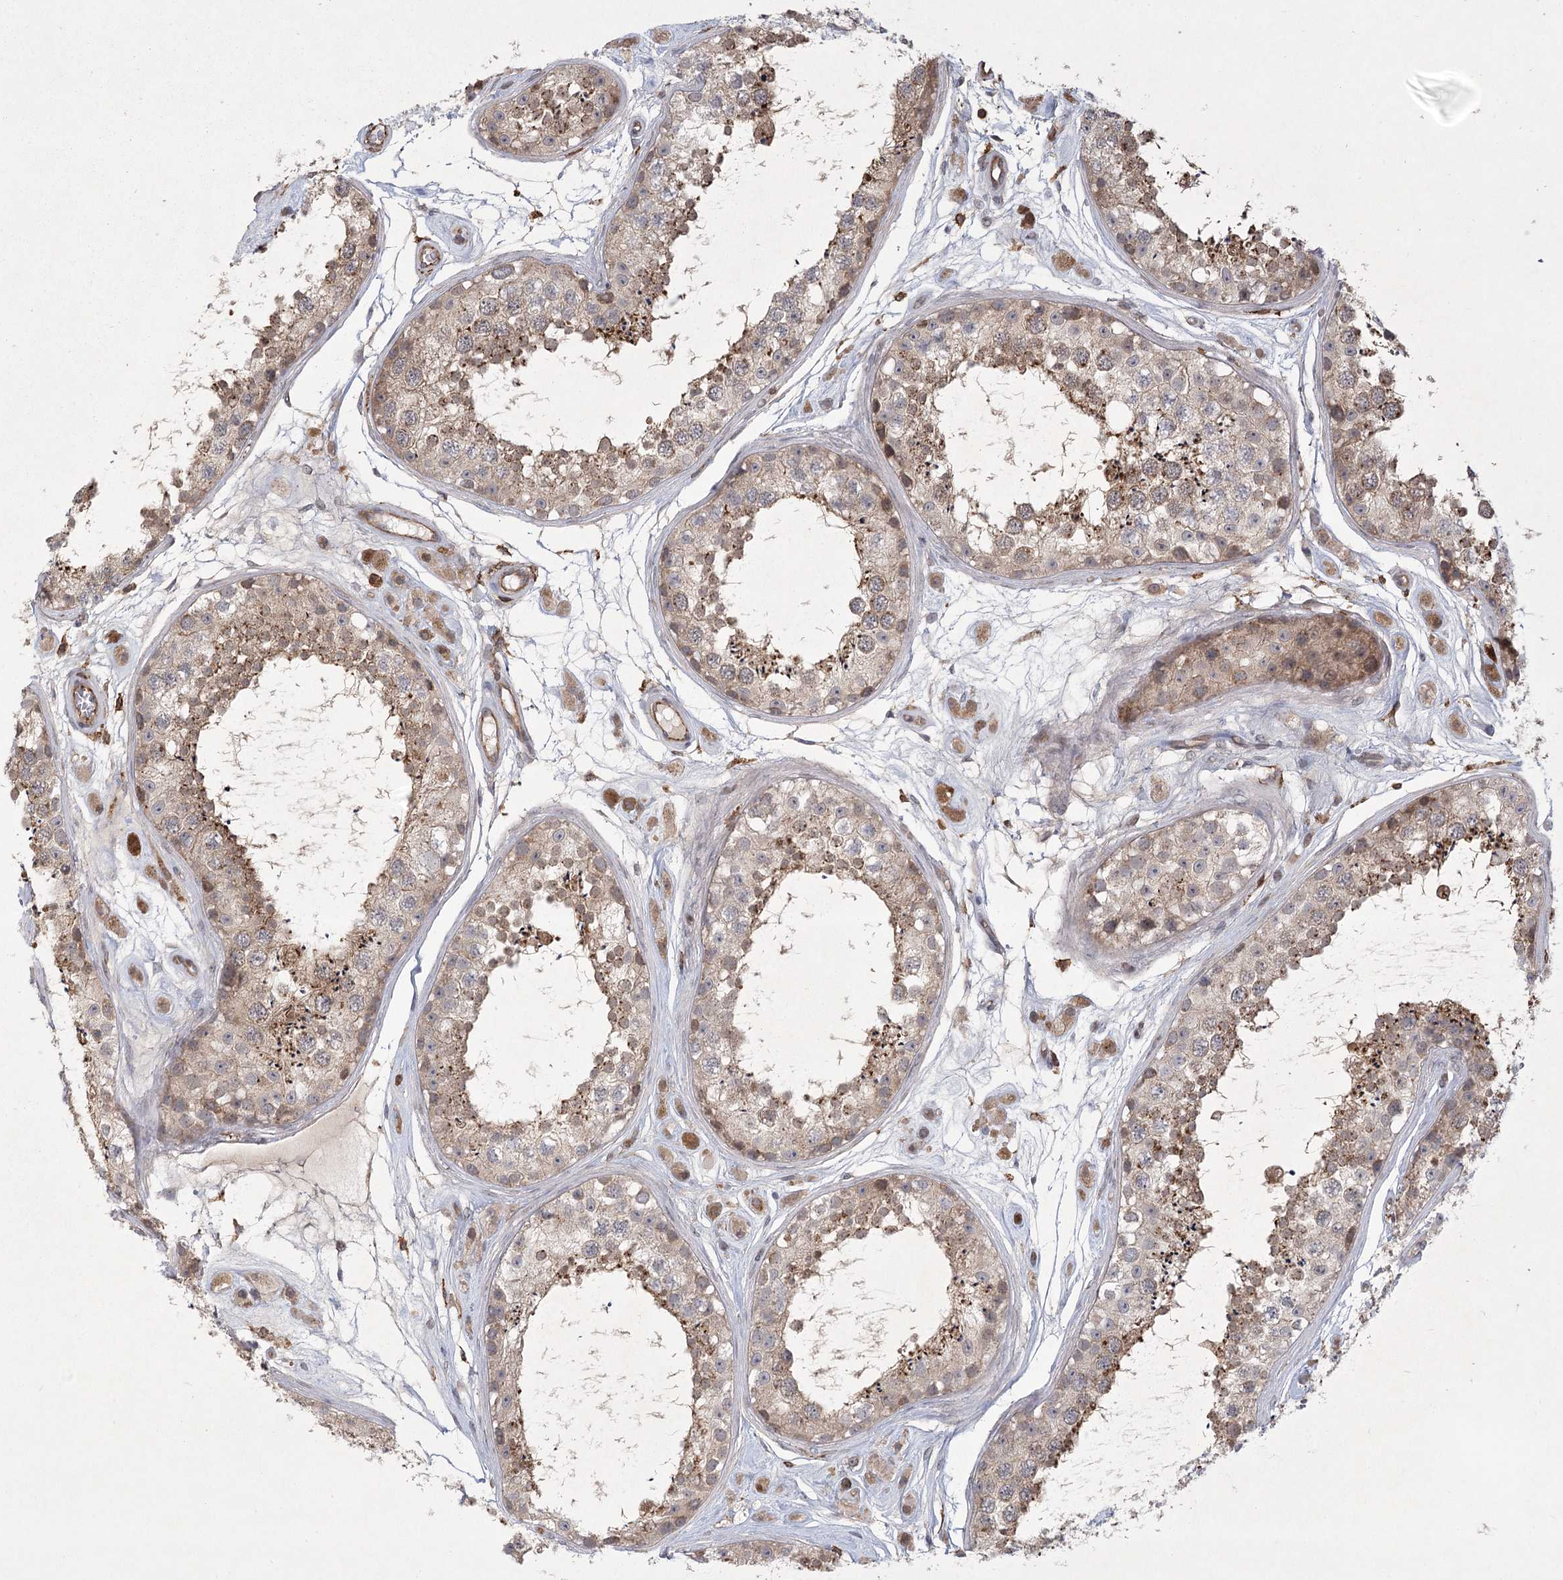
{"staining": {"intensity": "weak", "quantity": "25%-75%", "location": "cytoplasmic/membranous"}, "tissue": "testis", "cell_type": "Cells in seminiferous ducts", "image_type": "normal", "snomed": [{"axis": "morphology", "description": "Normal tissue, NOS"}, {"axis": "topography", "description": "Testis"}], "caption": "Normal testis was stained to show a protein in brown. There is low levels of weak cytoplasmic/membranous expression in approximately 25%-75% of cells in seminiferous ducts.", "gene": "MEPE", "patient": {"sex": "male", "age": 25}}